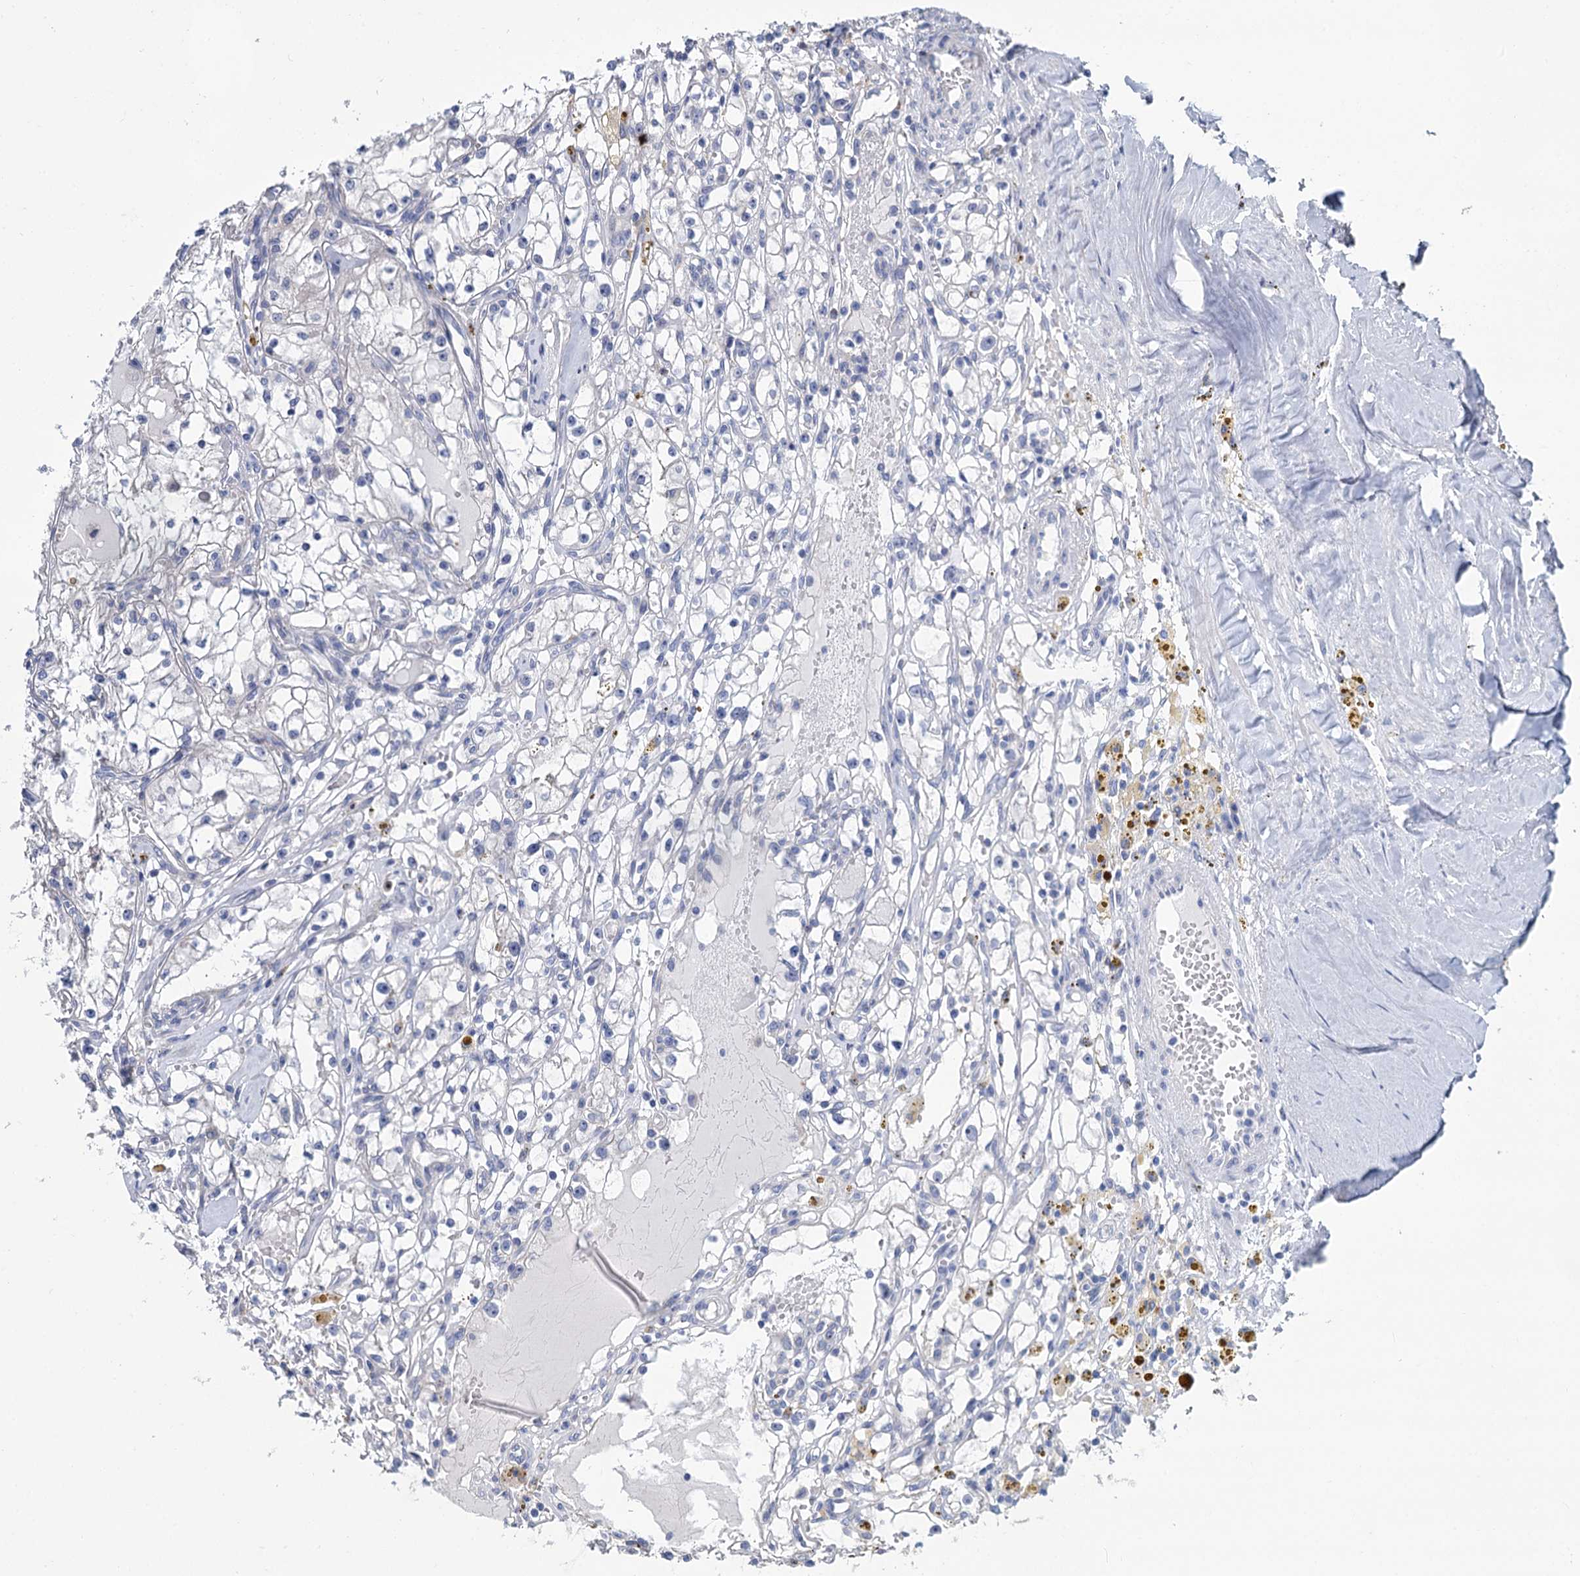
{"staining": {"intensity": "negative", "quantity": "none", "location": "none"}, "tissue": "renal cancer", "cell_type": "Tumor cells", "image_type": "cancer", "snomed": [{"axis": "morphology", "description": "Adenocarcinoma, NOS"}, {"axis": "topography", "description": "Kidney"}], "caption": "Immunohistochemistry (IHC) micrograph of neoplastic tissue: human renal cancer (adenocarcinoma) stained with DAB (3,3'-diaminobenzidine) shows no significant protein expression in tumor cells.", "gene": "TRIM77", "patient": {"sex": "male", "age": 56}}